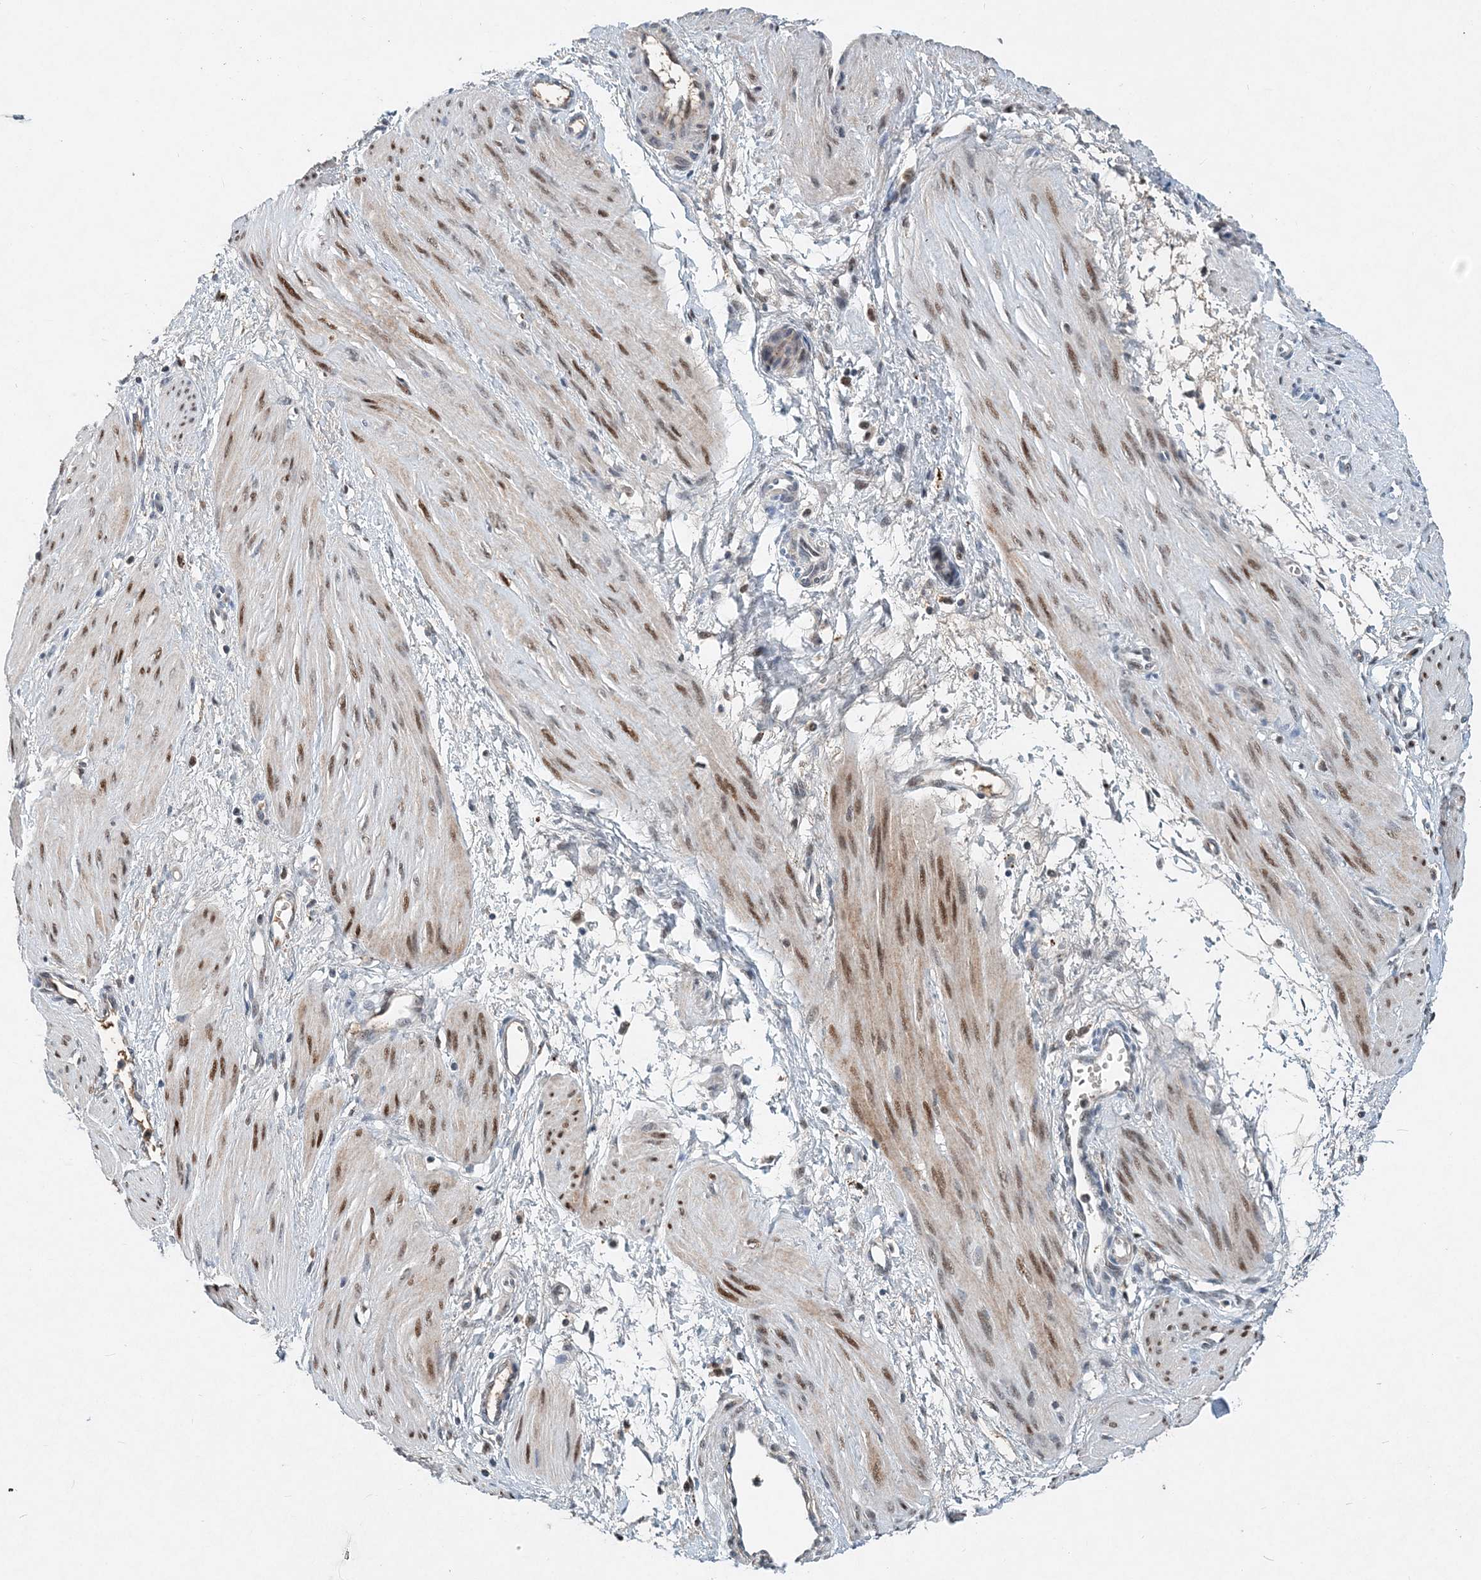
{"staining": {"intensity": "moderate", "quantity": ">75%", "location": "nuclear"}, "tissue": "smooth muscle", "cell_type": "Smooth muscle cells", "image_type": "normal", "snomed": [{"axis": "morphology", "description": "Normal tissue, NOS"}, {"axis": "topography", "description": "Endometrium"}], "caption": "IHC of benign human smooth muscle displays medium levels of moderate nuclear staining in about >75% of smooth muscle cells. The protein is stained brown, and the nuclei are stained in blue (DAB (3,3'-diaminobenzidine) IHC with brightfield microscopy, high magnification).", "gene": "KPNA4", "patient": {"sex": "female", "age": 33}}